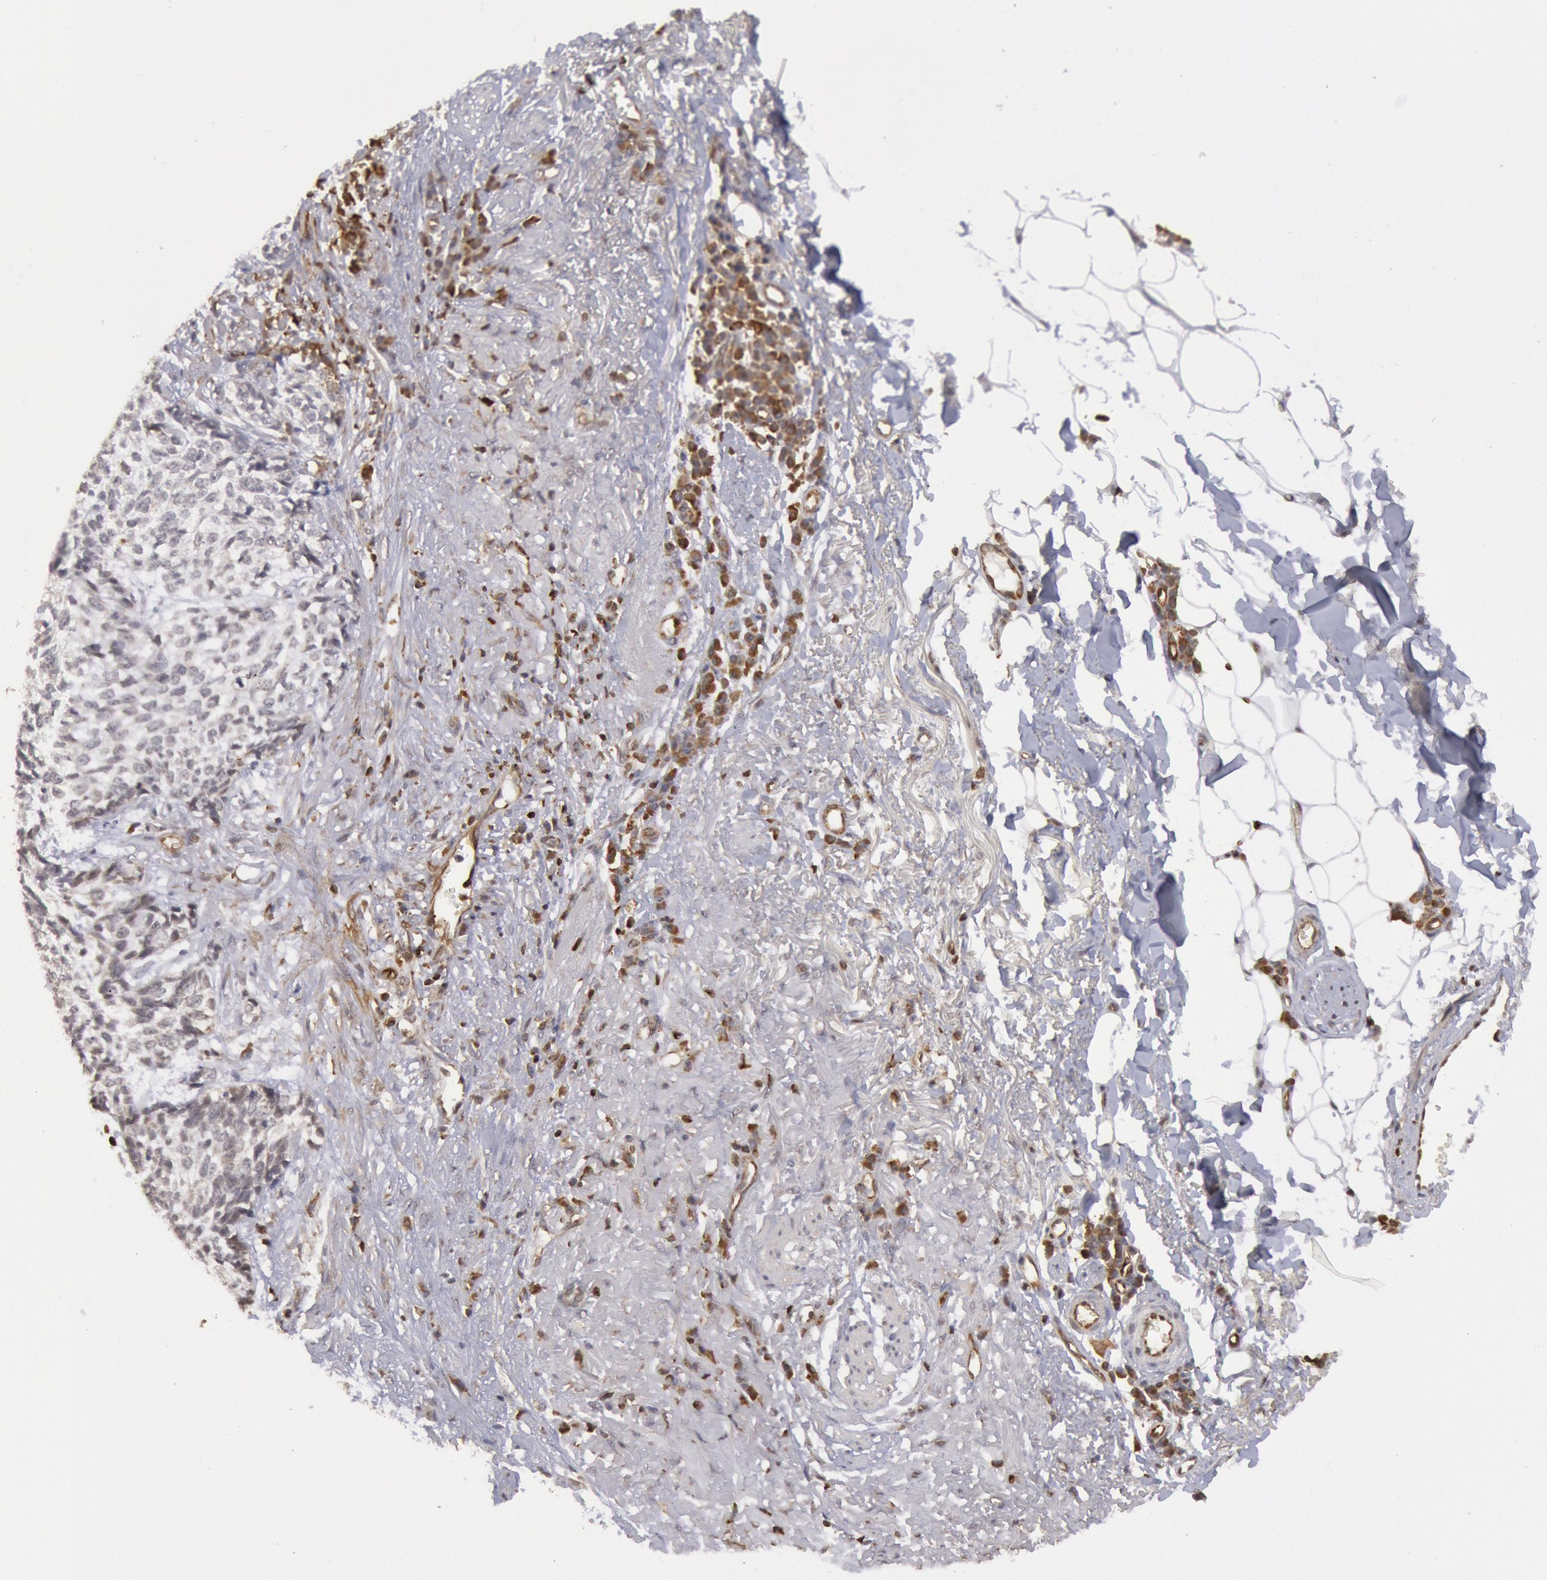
{"staining": {"intensity": "negative", "quantity": "none", "location": "none"}, "tissue": "skin cancer", "cell_type": "Tumor cells", "image_type": "cancer", "snomed": [{"axis": "morphology", "description": "Basal cell carcinoma"}, {"axis": "topography", "description": "Skin"}], "caption": "DAB immunohistochemical staining of basal cell carcinoma (skin) demonstrates no significant staining in tumor cells. (Immunohistochemistry, brightfield microscopy, high magnification).", "gene": "TAP2", "patient": {"sex": "female", "age": 89}}